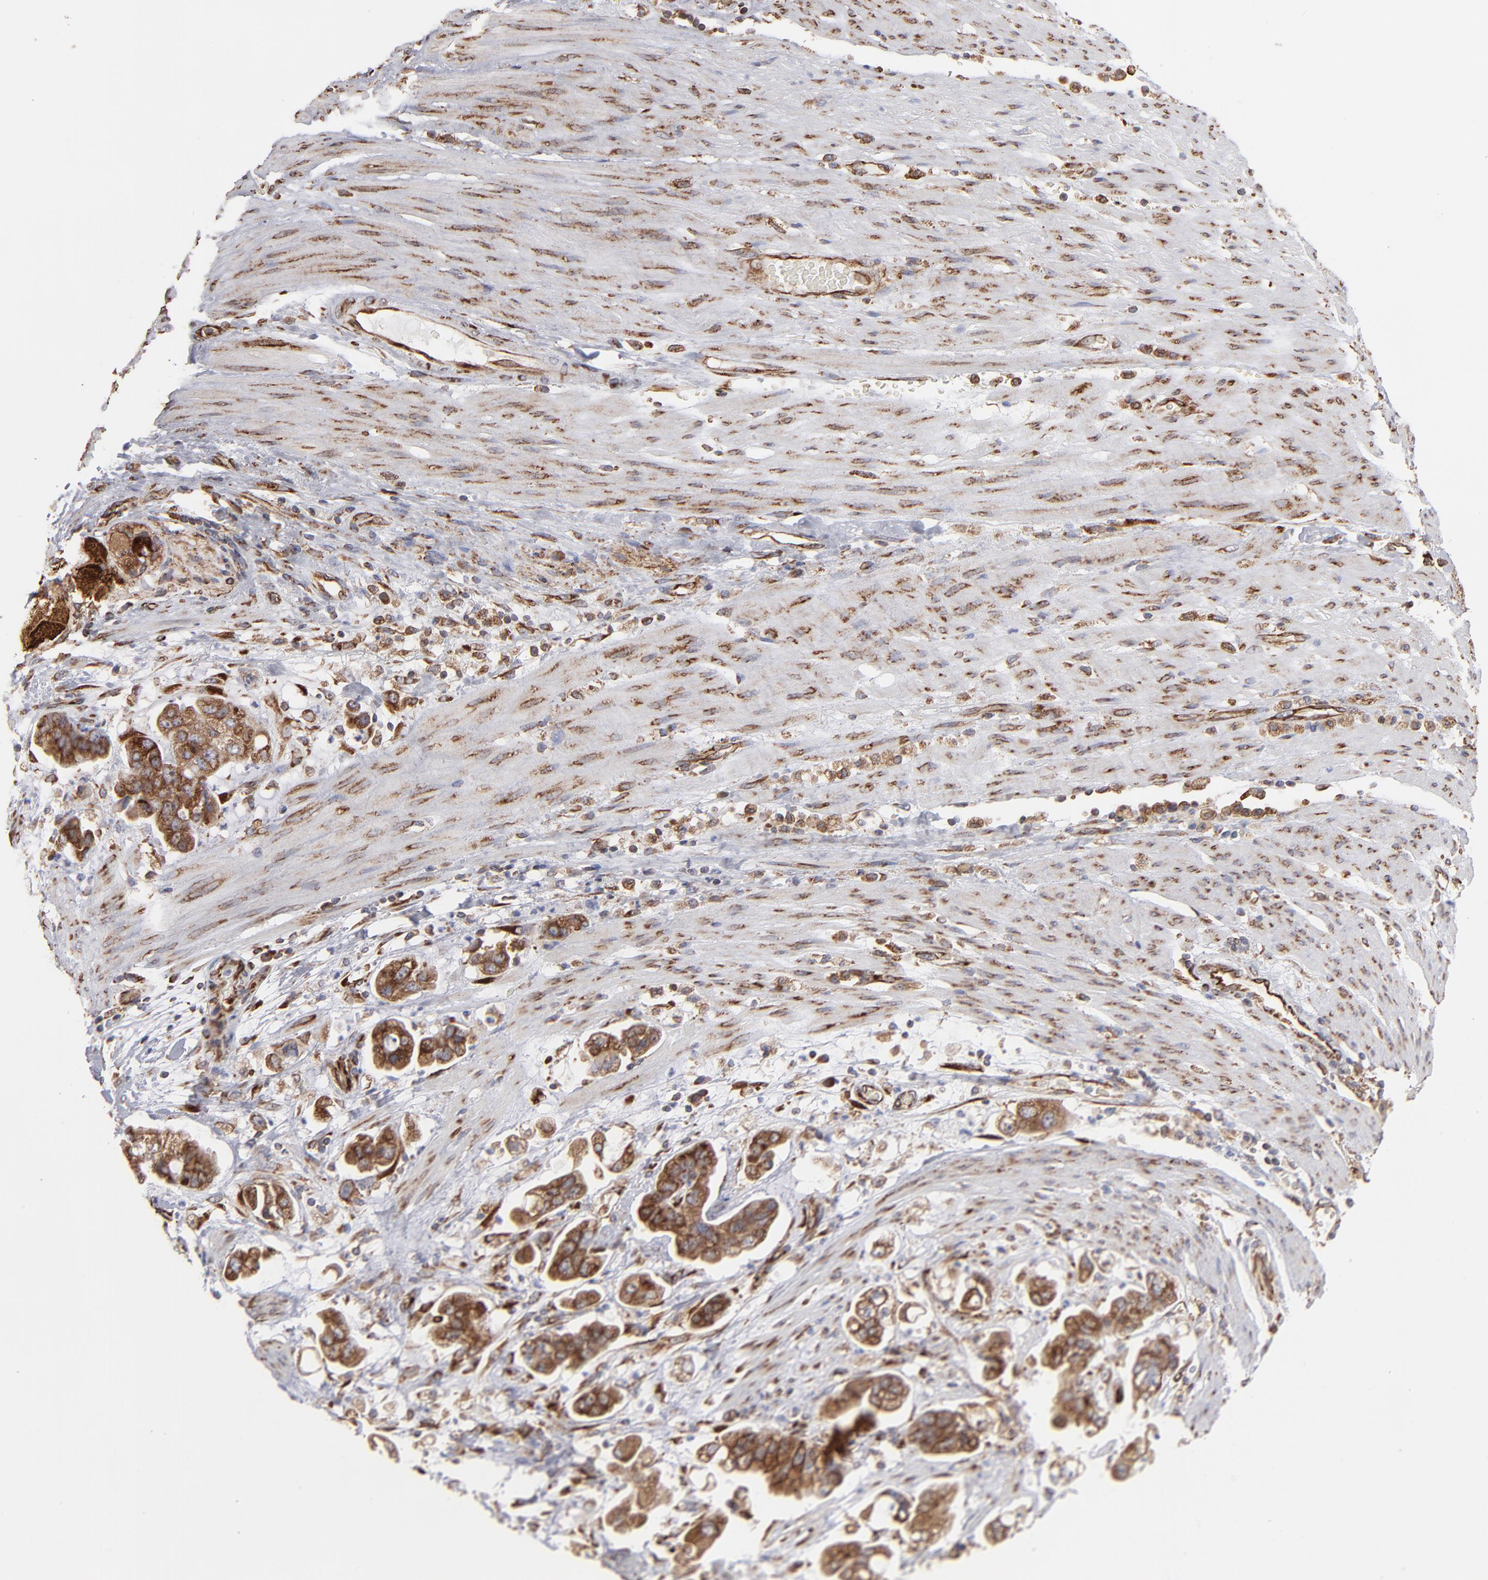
{"staining": {"intensity": "moderate", "quantity": ">75%", "location": "cytoplasmic/membranous"}, "tissue": "stomach cancer", "cell_type": "Tumor cells", "image_type": "cancer", "snomed": [{"axis": "morphology", "description": "Adenocarcinoma, NOS"}, {"axis": "topography", "description": "Stomach"}], "caption": "This micrograph reveals adenocarcinoma (stomach) stained with immunohistochemistry (IHC) to label a protein in brown. The cytoplasmic/membranous of tumor cells show moderate positivity for the protein. Nuclei are counter-stained blue.", "gene": "KTN1", "patient": {"sex": "male", "age": 62}}